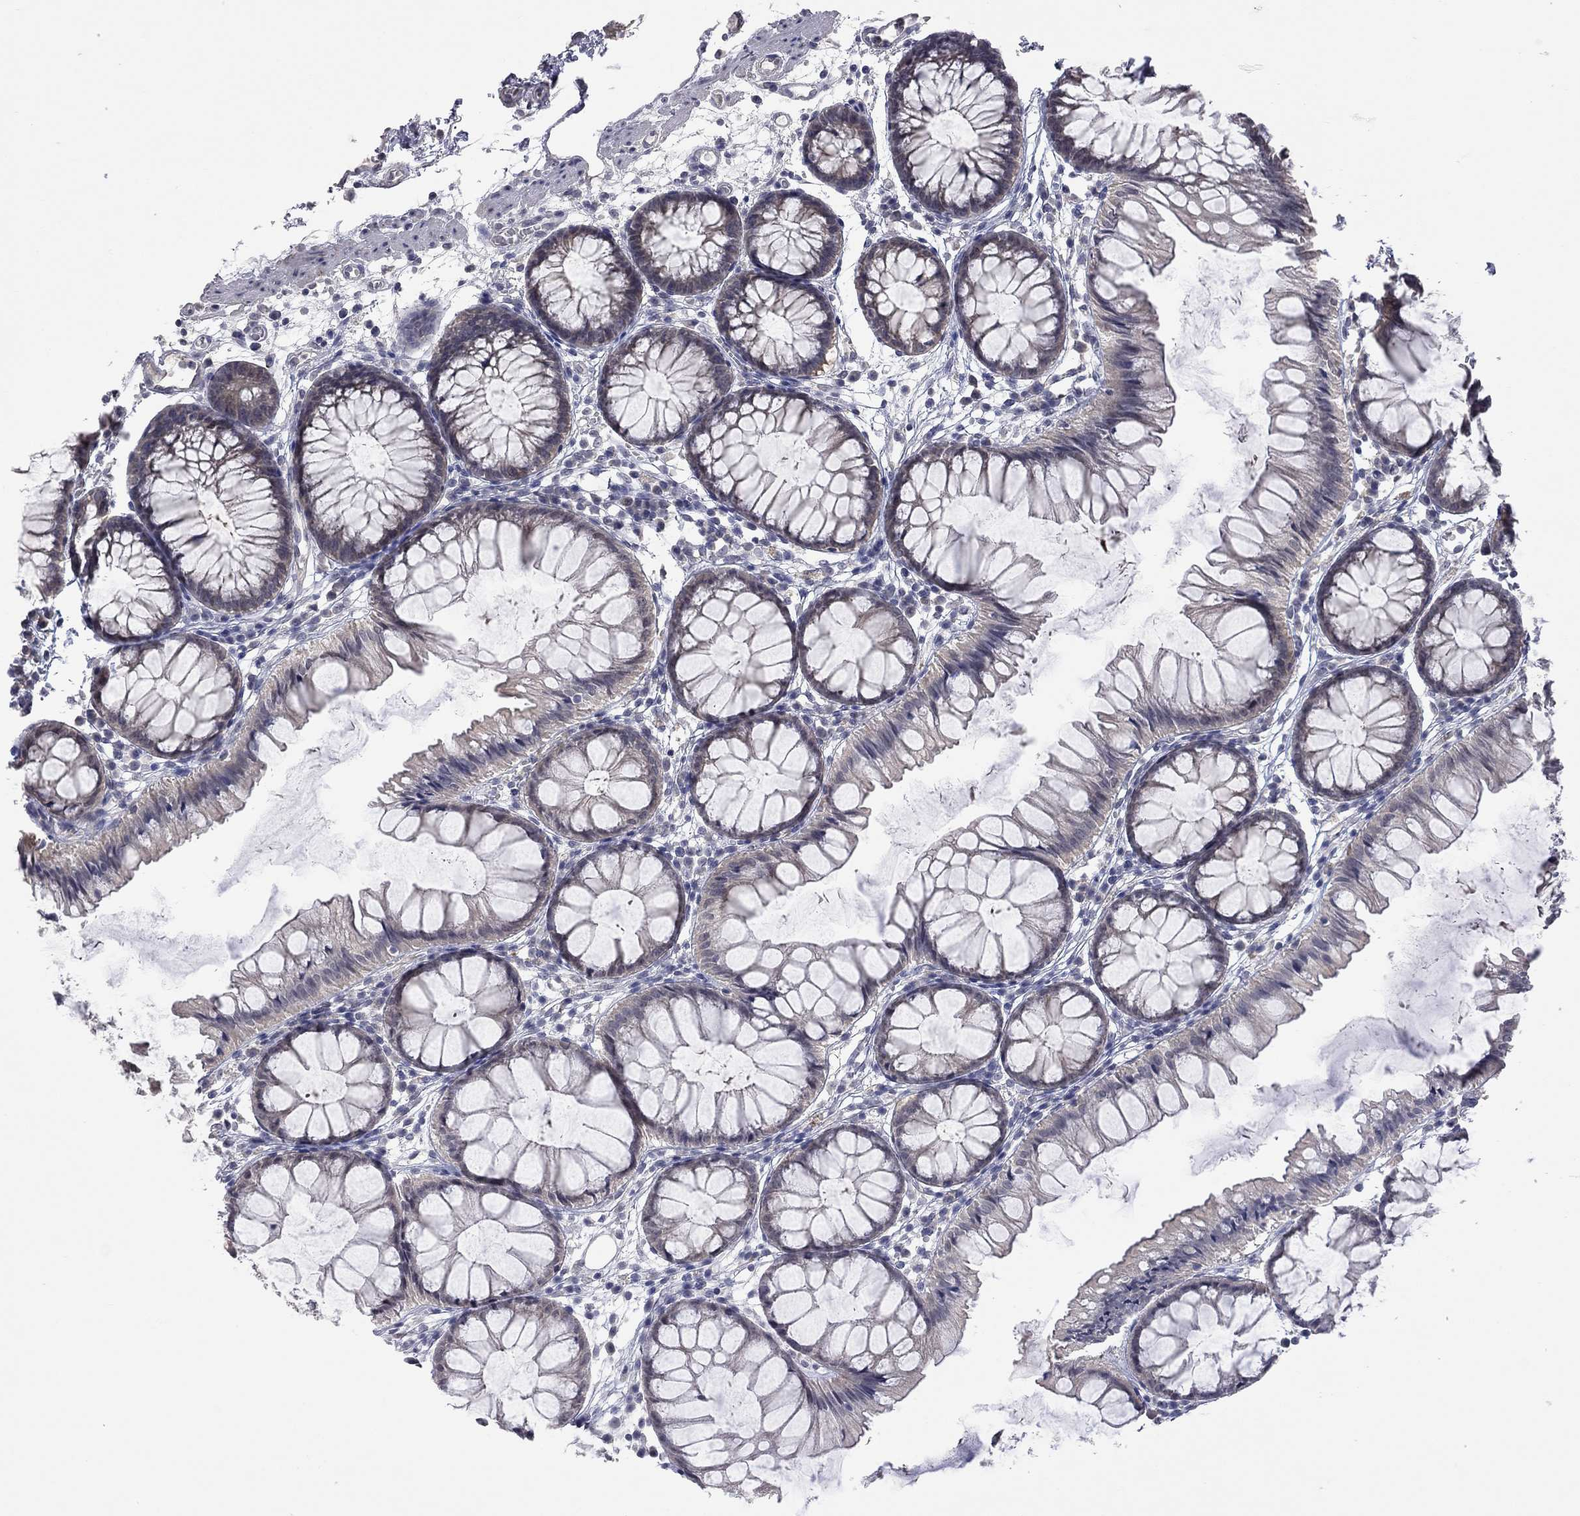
{"staining": {"intensity": "negative", "quantity": "none", "location": "none"}, "tissue": "colon", "cell_type": "Endothelial cells", "image_type": "normal", "snomed": [{"axis": "morphology", "description": "Normal tissue, NOS"}, {"axis": "morphology", "description": "Adenocarcinoma, NOS"}, {"axis": "topography", "description": "Colon"}], "caption": "Micrograph shows no significant protein positivity in endothelial cells of benign colon.", "gene": "FABP12", "patient": {"sex": "male", "age": 65}}